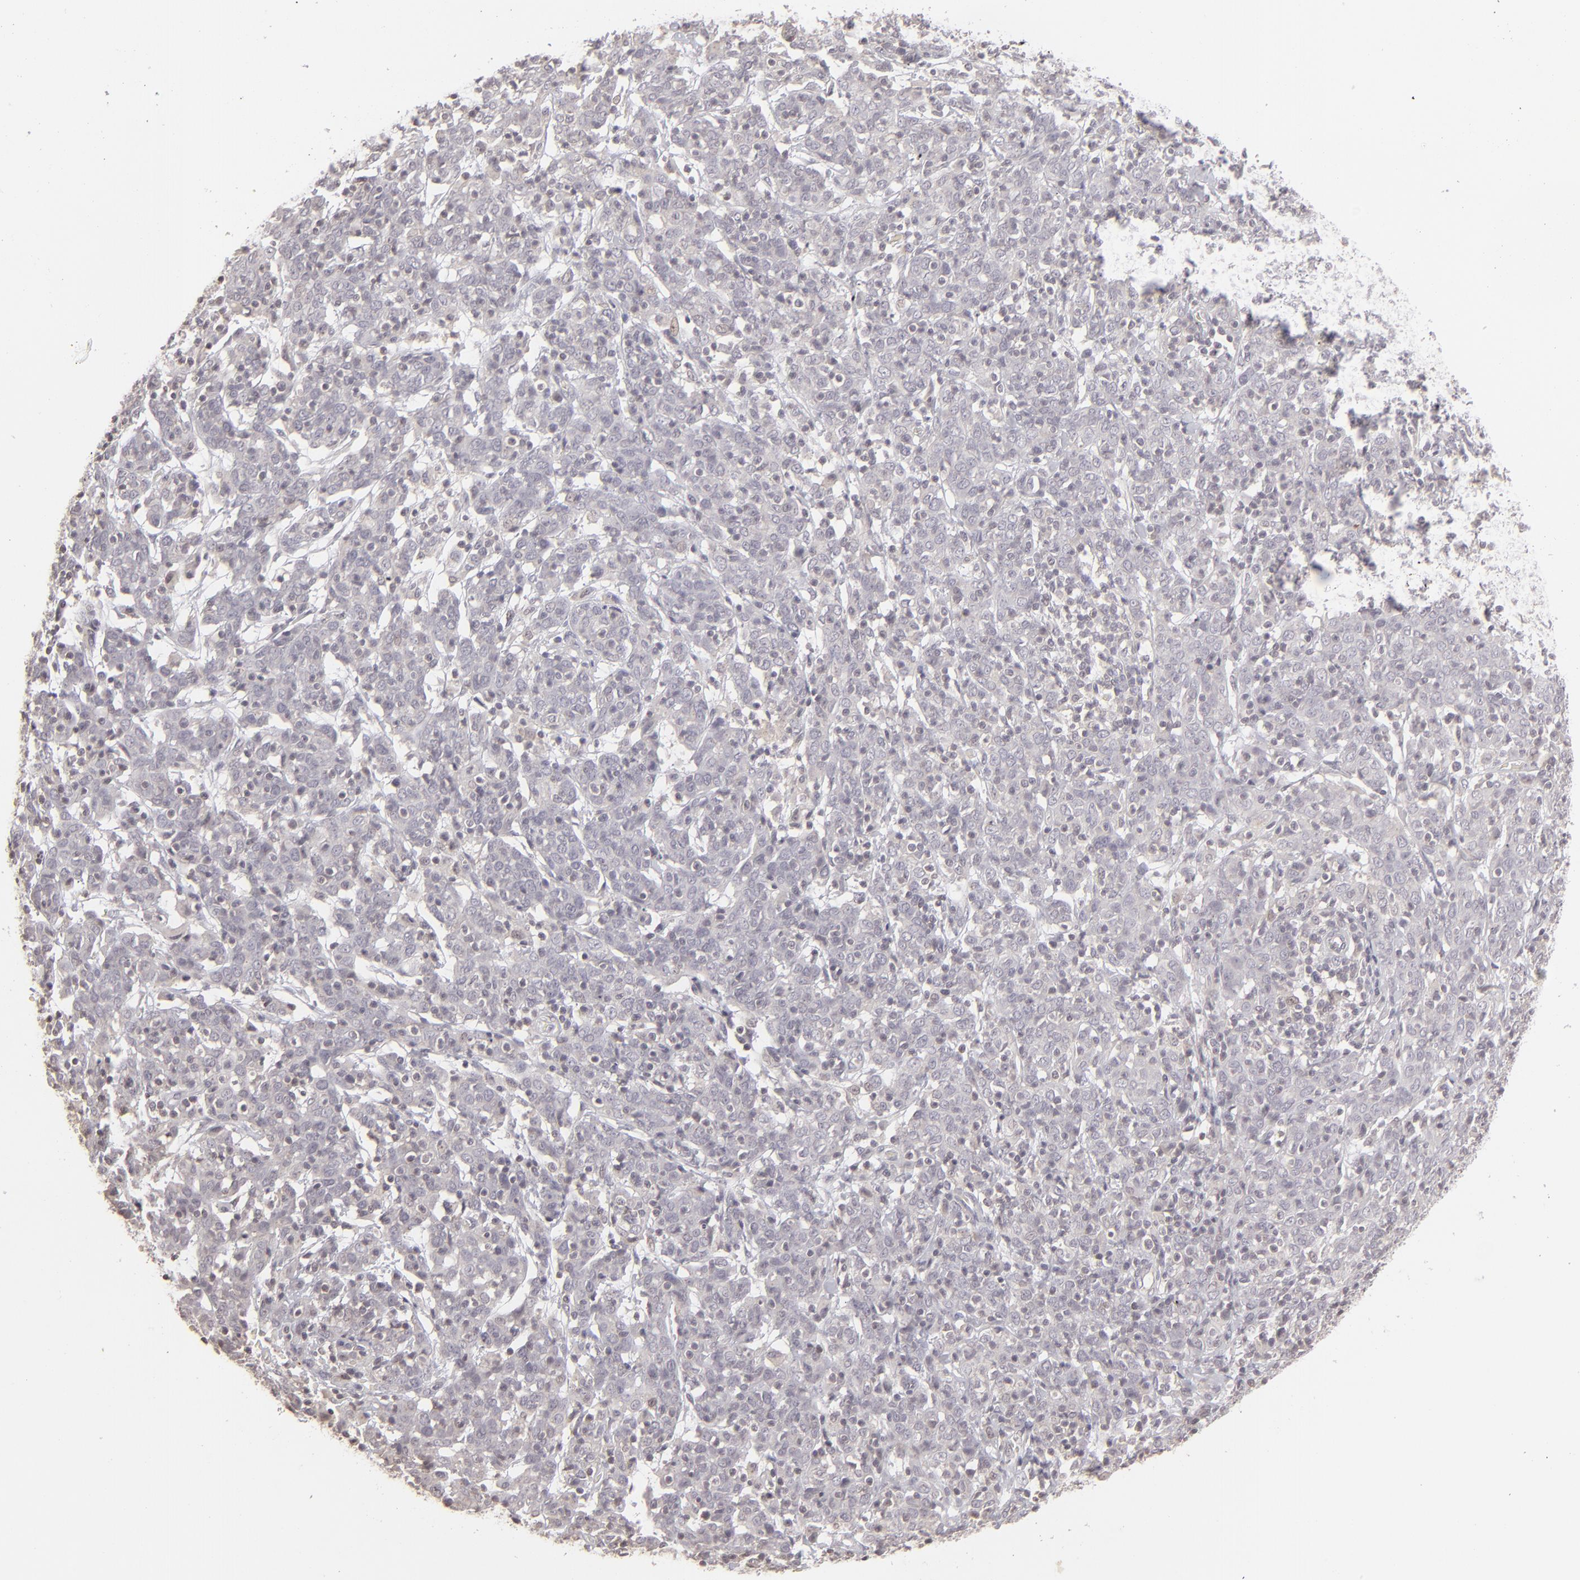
{"staining": {"intensity": "negative", "quantity": "none", "location": "none"}, "tissue": "cervical cancer", "cell_type": "Tumor cells", "image_type": "cancer", "snomed": [{"axis": "morphology", "description": "Normal tissue, NOS"}, {"axis": "morphology", "description": "Squamous cell carcinoma, NOS"}, {"axis": "topography", "description": "Cervix"}], "caption": "Tumor cells are negative for brown protein staining in cervical squamous cell carcinoma.", "gene": "CLDN2", "patient": {"sex": "female", "age": 67}}